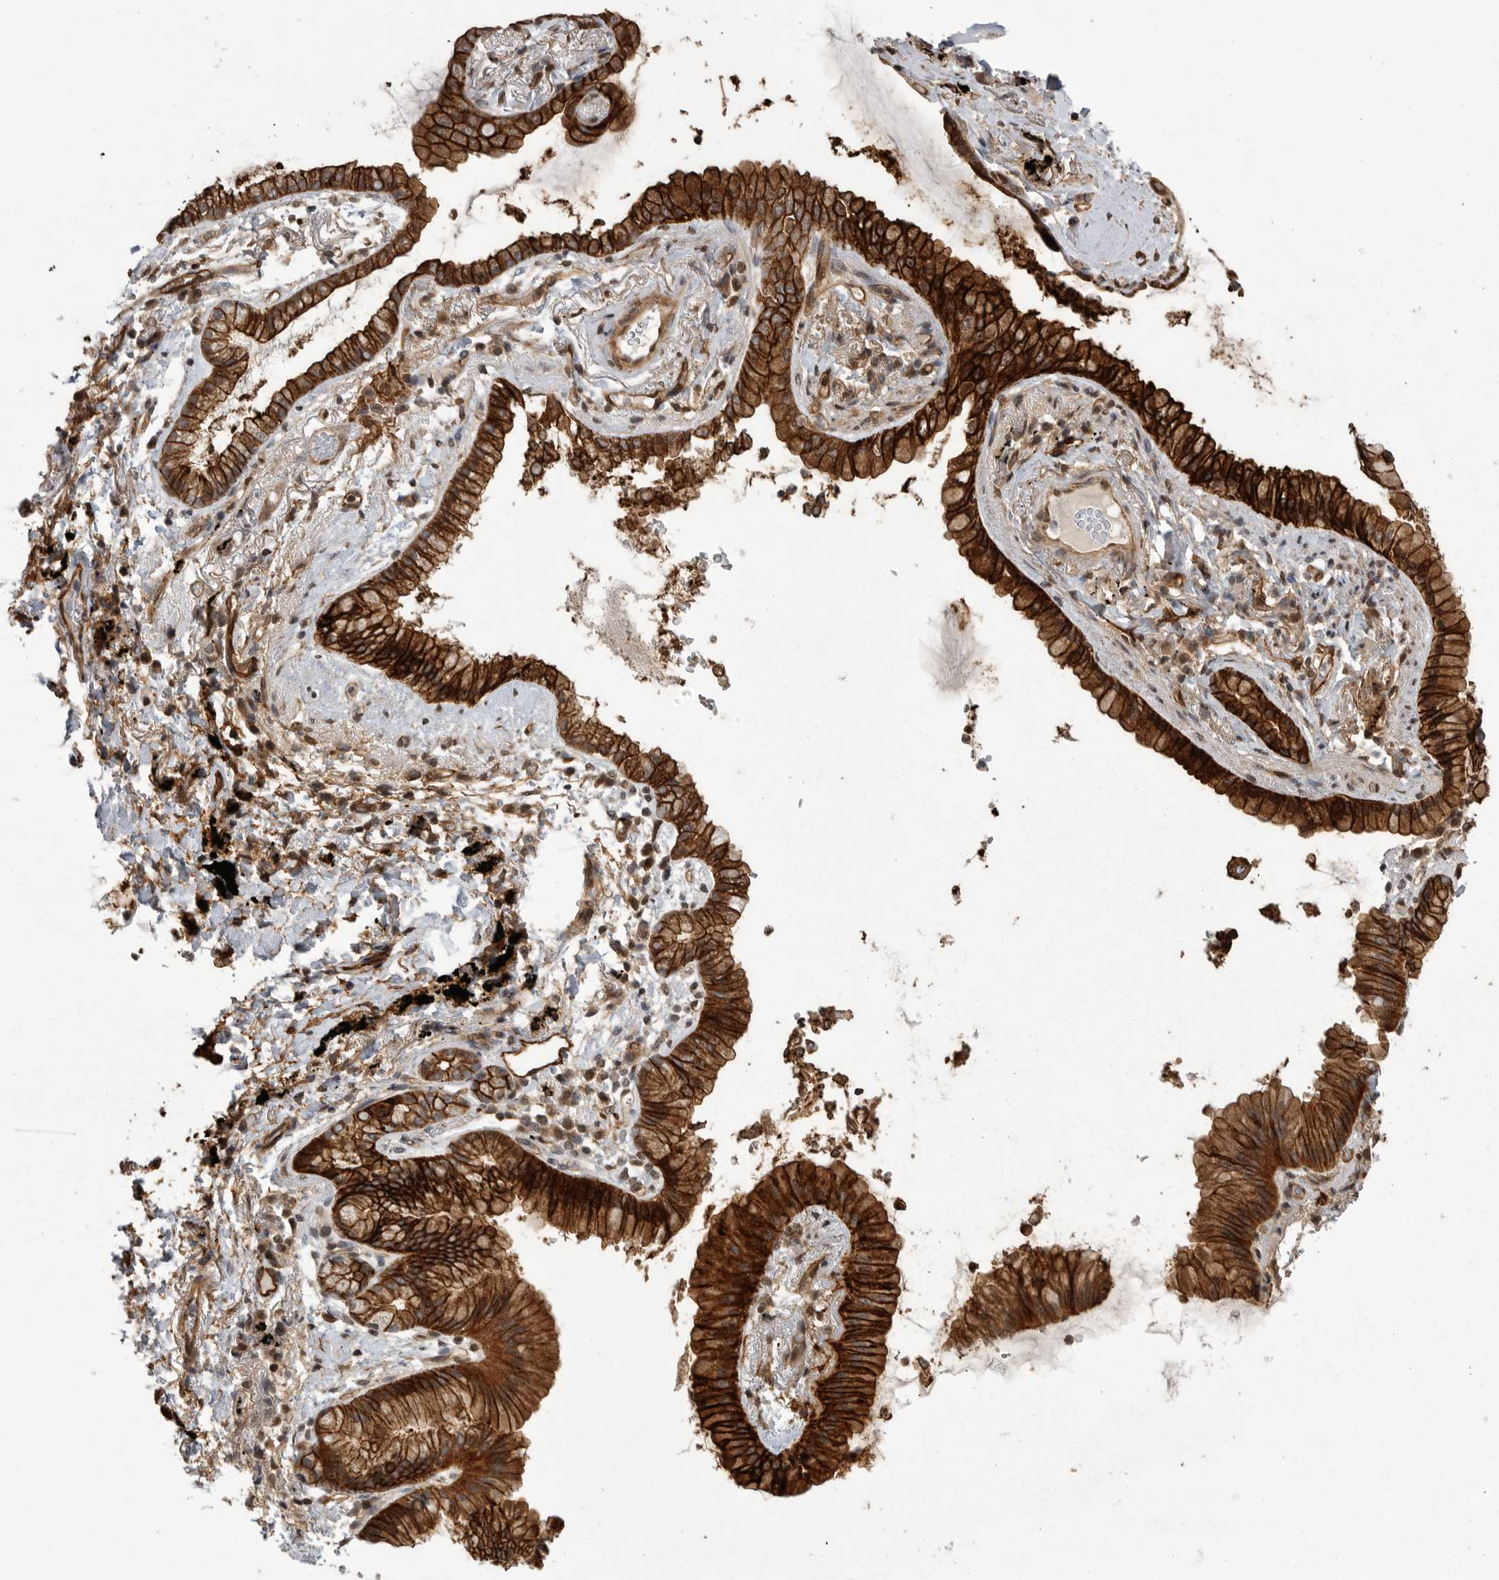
{"staining": {"intensity": "strong", "quantity": ">75%", "location": "cytoplasmic/membranous"}, "tissue": "lung cancer", "cell_type": "Tumor cells", "image_type": "cancer", "snomed": [{"axis": "morphology", "description": "Adenocarcinoma, NOS"}, {"axis": "topography", "description": "Lung"}], "caption": "Protein expression by immunohistochemistry exhibits strong cytoplasmic/membranous positivity in approximately >75% of tumor cells in lung adenocarcinoma. The staining was performed using DAB (3,3'-diaminobenzidine), with brown indicating positive protein expression. Nuclei are stained blue with hematoxylin.", "gene": "NECTIN1", "patient": {"sex": "female", "age": 70}}